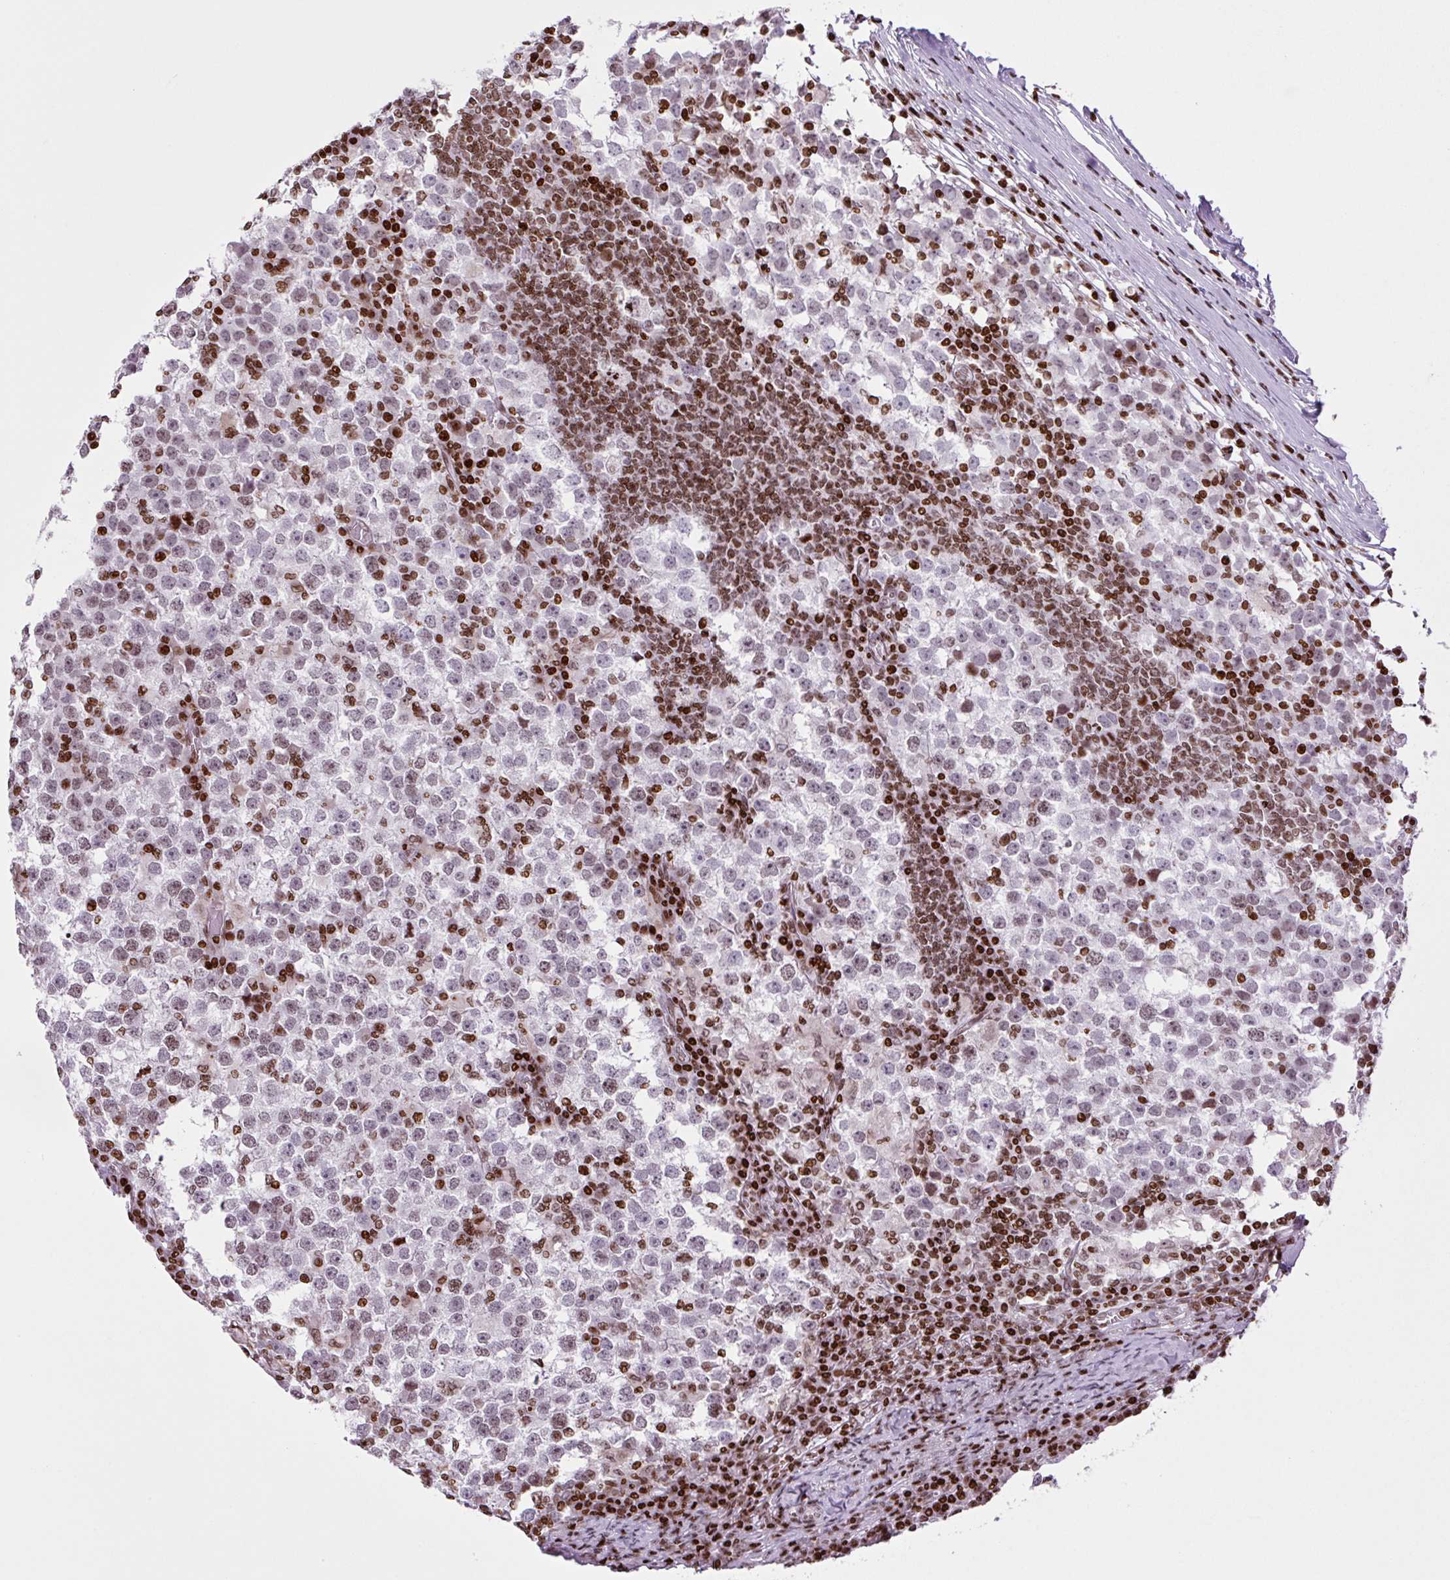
{"staining": {"intensity": "moderate", "quantity": "<25%", "location": "nuclear"}, "tissue": "testis cancer", "cell_type": "Tumor cells", "image_type": "cancer", "snomed": [{"axis": "morphology", "description": "Seminoma, NOS"}, {"axis": "topography", "description": "Testis"}], "caption": "Immunohistochemistry (DAB (3,3'-diaminobenzidine)) staining of seminoma (testis) shows moderate nuclear protein positivity in about <25% of tumor cells.", "gene": "H1-3", "patient": {"sex": "male", "age": 65}}